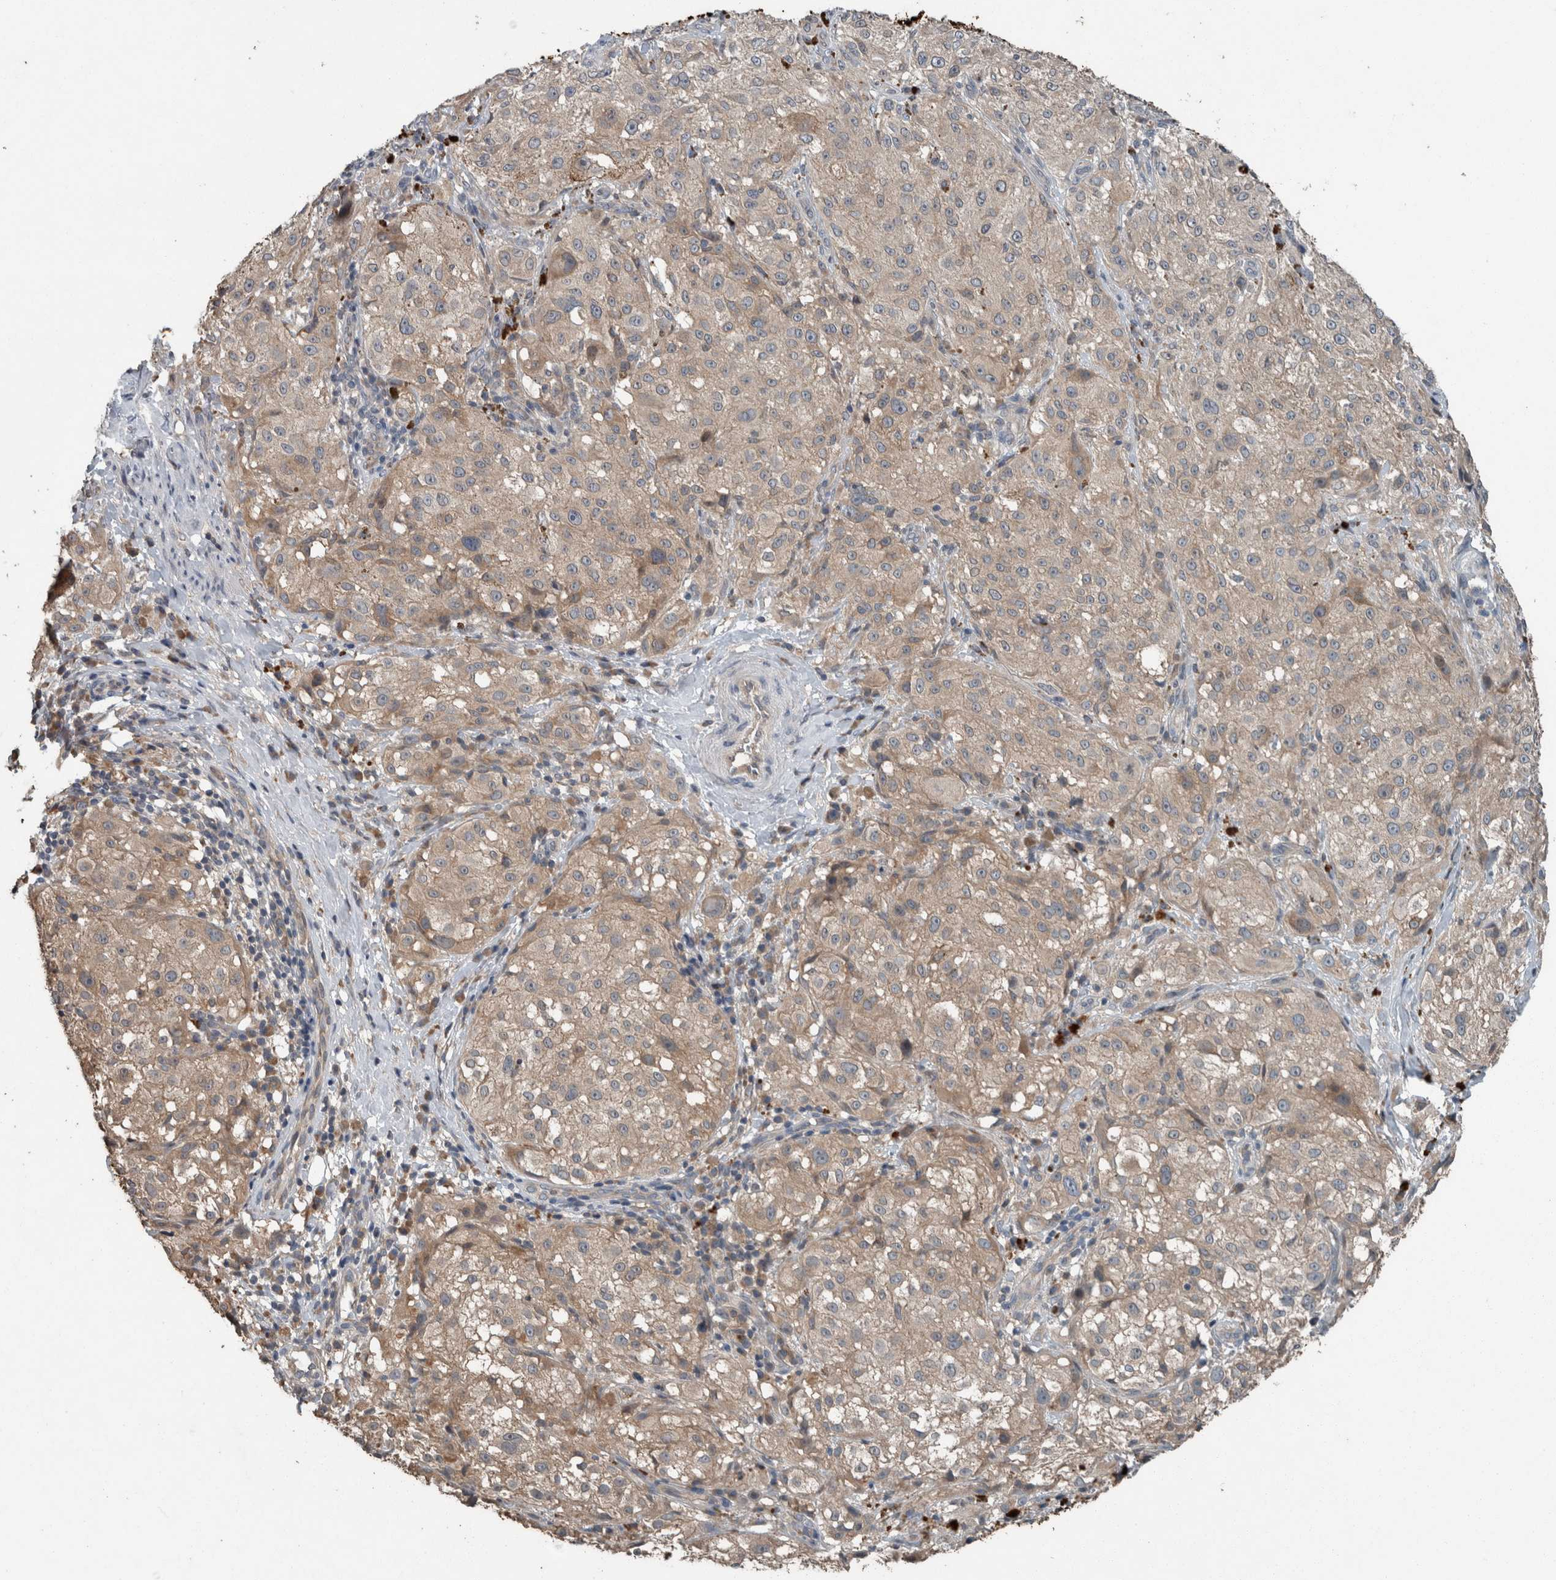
{"staining": {"intensity": "weak", "quantity": ">75%", "location": "cytoplasmic/membranous"}, "tissue": "melanoma", "cell_type": "Tumor cells", "image_type": "cancer", "snomed": [{"axis": "morphology", "description": "Malignant melanoma, NOS"}, {"axis": "topography", "description": "Skin"}], "caption": "Tumor cells display low levels of weak cytoplasmic/membranous expression in about >75% of cells in human melanoma.", "gene": "KNTC1", "patient": {"sex": "female", "age": 55}}